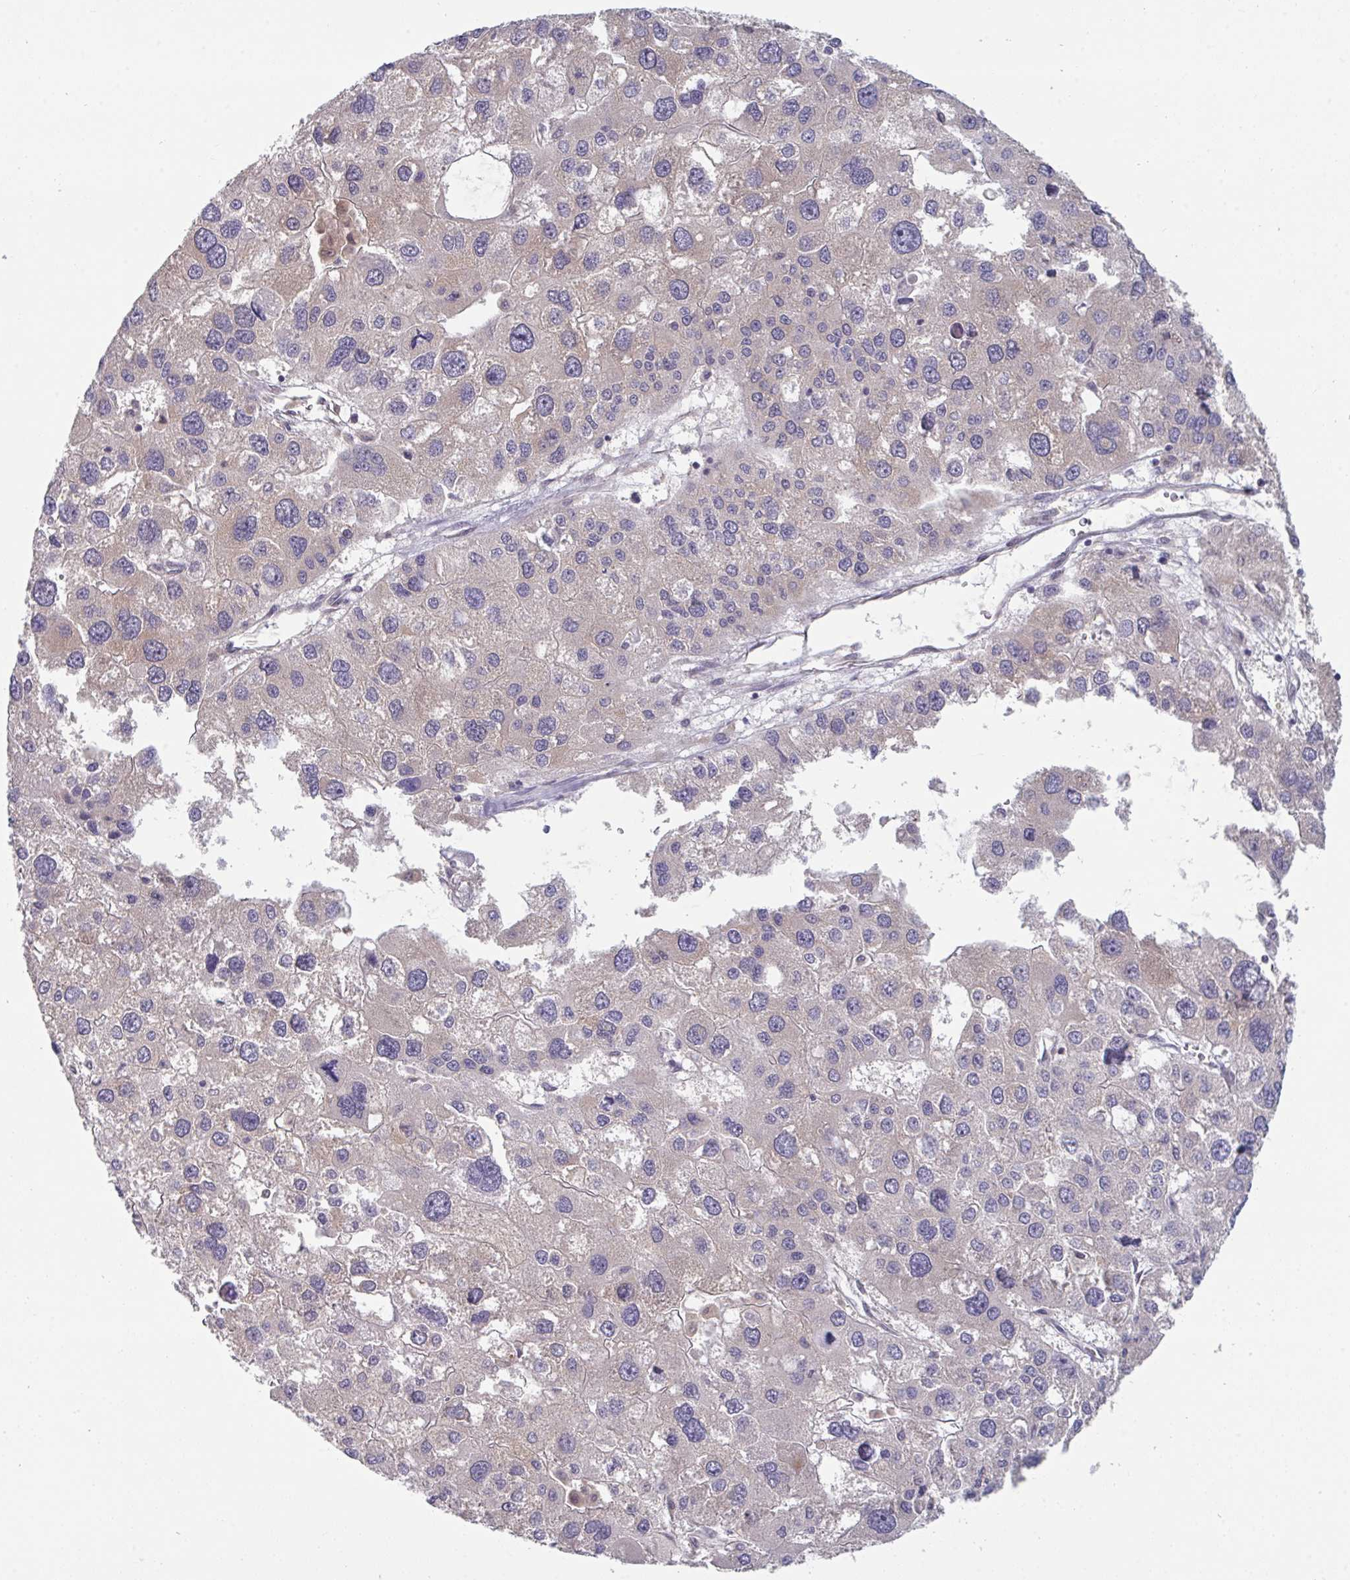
{"staining": {"intensity": "negative", "quantity": "none", "location": "none"}, "tissue": "liver cancer", "cell_type": "Tumor cells", "image_type": "cancer", "snomed": [{"axis": "morphology", "description": "Carcinoma, Hepatocellular, NOS"}, {"axis": "topography", "description": "Liver"}], "caption": "The immunohistochemistry (IHC) histopathology image has no significant positivity in tumor cells of liver hepatocellular carcinoma tissue.", "gene": "PTPRD", "patient": {"sex": "male", "age": 73}}